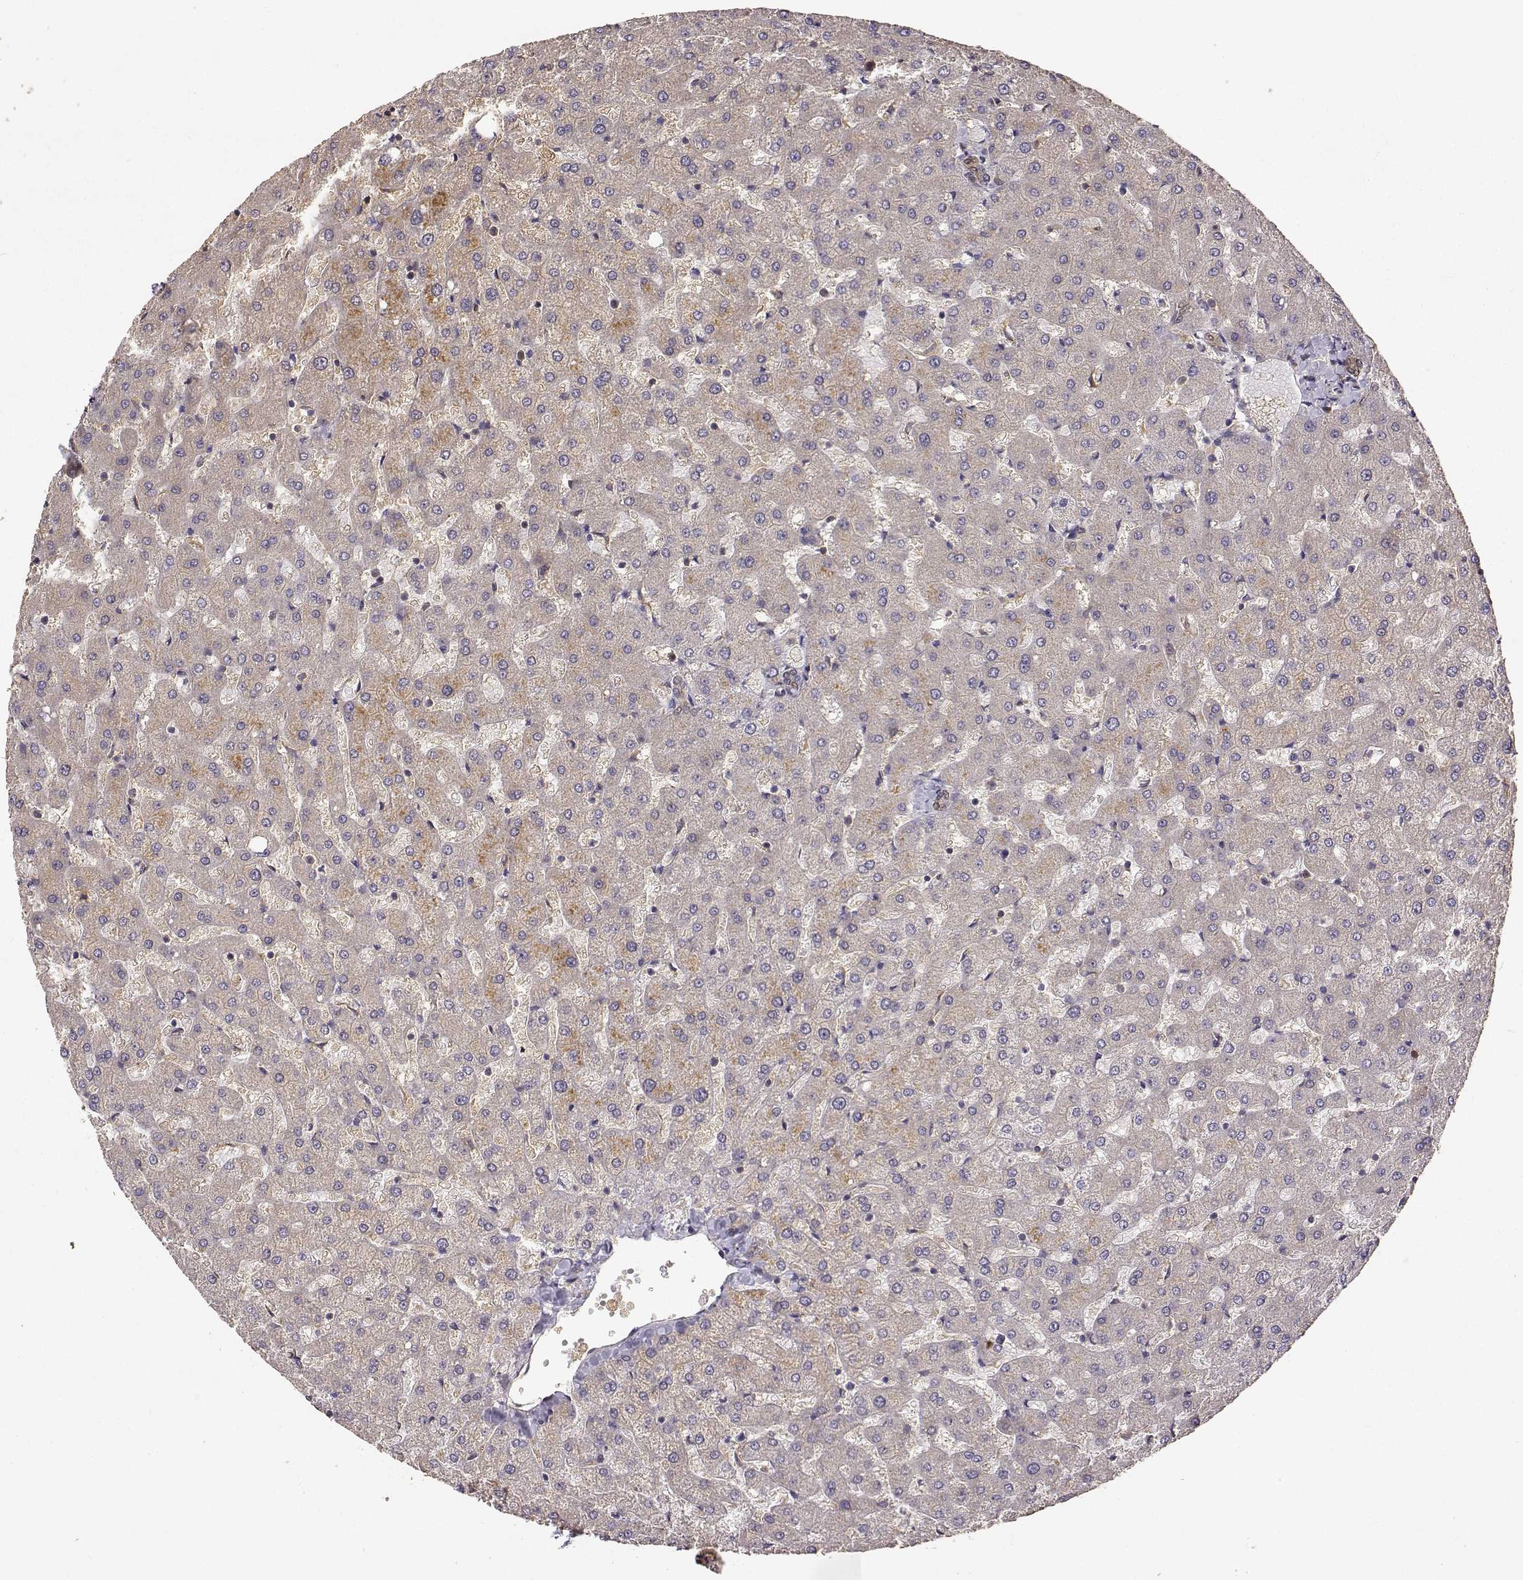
{"staining": {"intensity": "moderate", "quantity": ">75%", "location": "cytoplasmic/membranous"}, "tissue": "liver", "cell_type": "Cholangiocytes", "image_type": "normal", "snomed": [{"axis": "morphology", "description": "Normal tissue, NOS"}, {"axis": "topography", "description": "Liver"}], "caption": "Cholangiocytes show medium levels of moderate cytoplasmic/membranous staining in approximately >75% of cells in benign human liver. Immunohistochemistry stains the protein in brown and the nuclei are stained blue.", "gene": "CRIM1", "patient": {"sex": "female", "age": 50}}